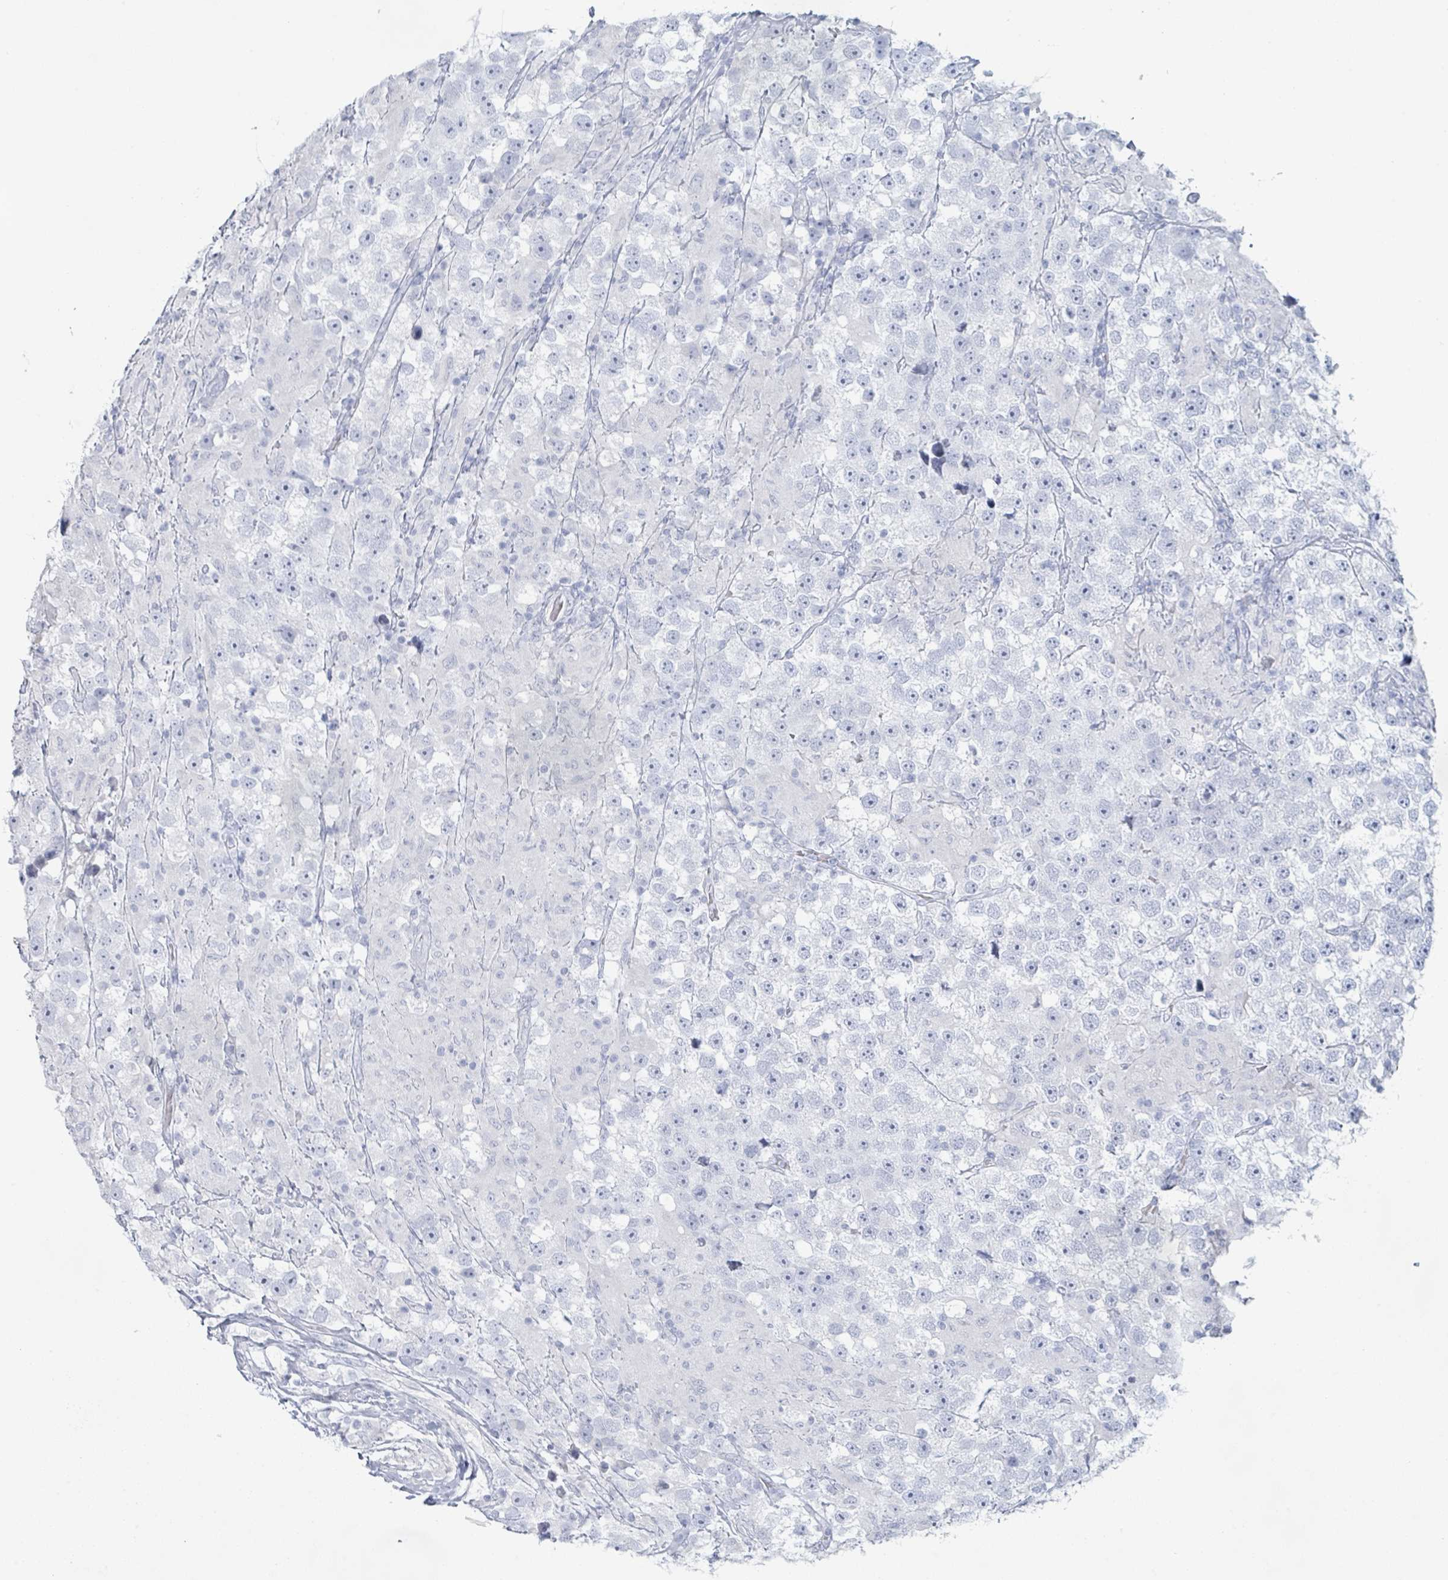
{"staining": {"intensity": "negative", "quantity": "none", "location": "none"}, "tissue": "testis cancer", "cell_type": "Tumor cells", "image_type": "cancer", "snomed": [{"axis": "morphology", "description": "Seminoma, NOS"}, {"axis": "topography", "description": "Testis"}], "caption": "Immunohistochemistry (IHC) of human testis seminoma demonstrates no expression in tumor cells.", "gene": "PGA3", "patient": {"sex": "male", "age": 46}}